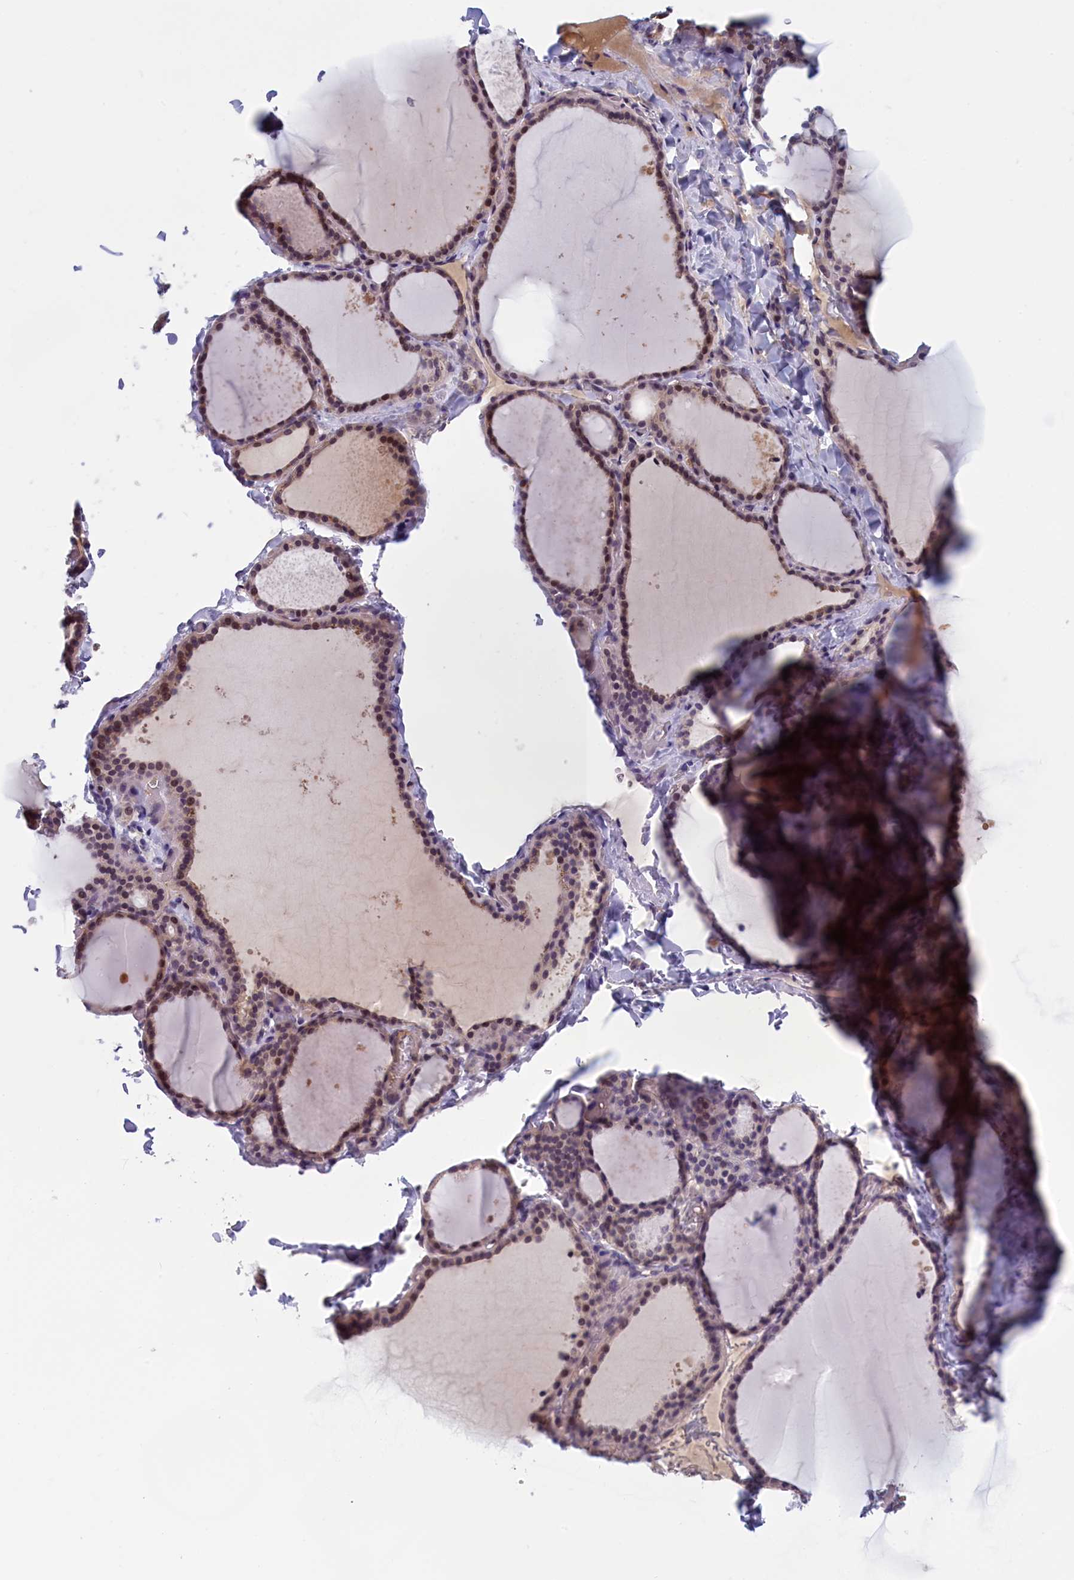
{"staining": {"intensity": "moderate", "quantity": "25%-75%", "location": "cytoplasmic/membranous,nuclear"}, "tissue": "thyroid gland", "cell_type": "Glandular cells", "image_type": "normal", "snomed": [{"axis": "morphology", "description": "Normal tissue, NOS"}, {"axis": "topography", "description": "Thyroid gland"}], "caption": "An image of human thyroid gland stained for a protein displays moderate cytoplasmic/membranous,nuclear brown staining in glandular cells. The staining was performed using DAB to visualize the protein expression in brown, while the nuclei were stained in blue with hematoxylin (Magnification: 20x).", "gene": "IGFALS", "patient": {"sex": "female", "age": 22}}